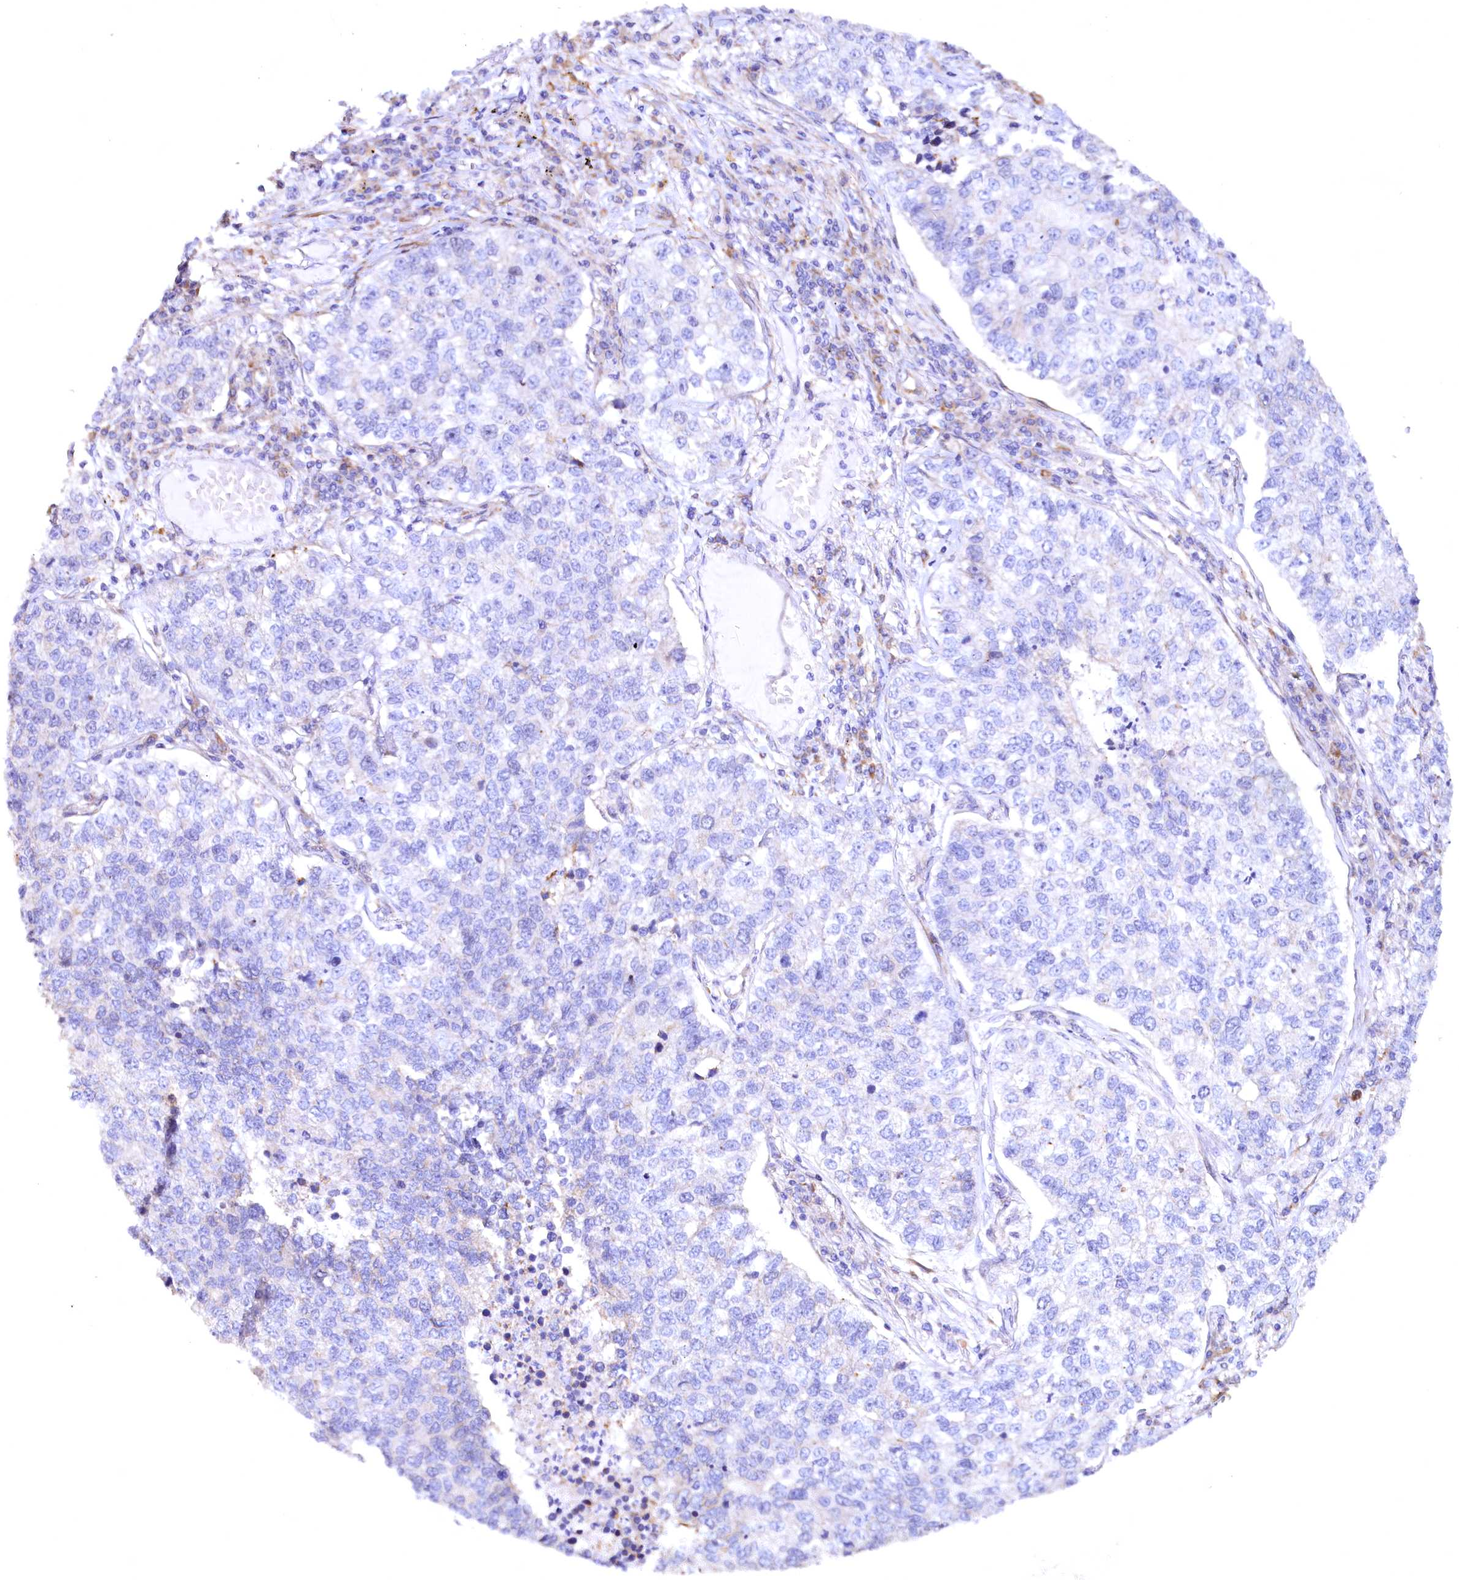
{"staining": {"intensity": "negative", "quantity": "none", "location": "none"}, "tissue": "lung cancer", "cell_type": "Tumor cells", "image_type": "cancer", "snomed": [{"axis": "morphology", "description": "Adenocarcinoma, NOS"}, {"axis": "topography", "description": "Lung"}], "caption": "This photomicrograph is of lung cancer stained with IHC to label a protein in brown with the nuclei are counter-stained blue. There is no expression in tumor cells.", "gene": "WNT8A", "patient": {"sex": "male", "age": 49}}